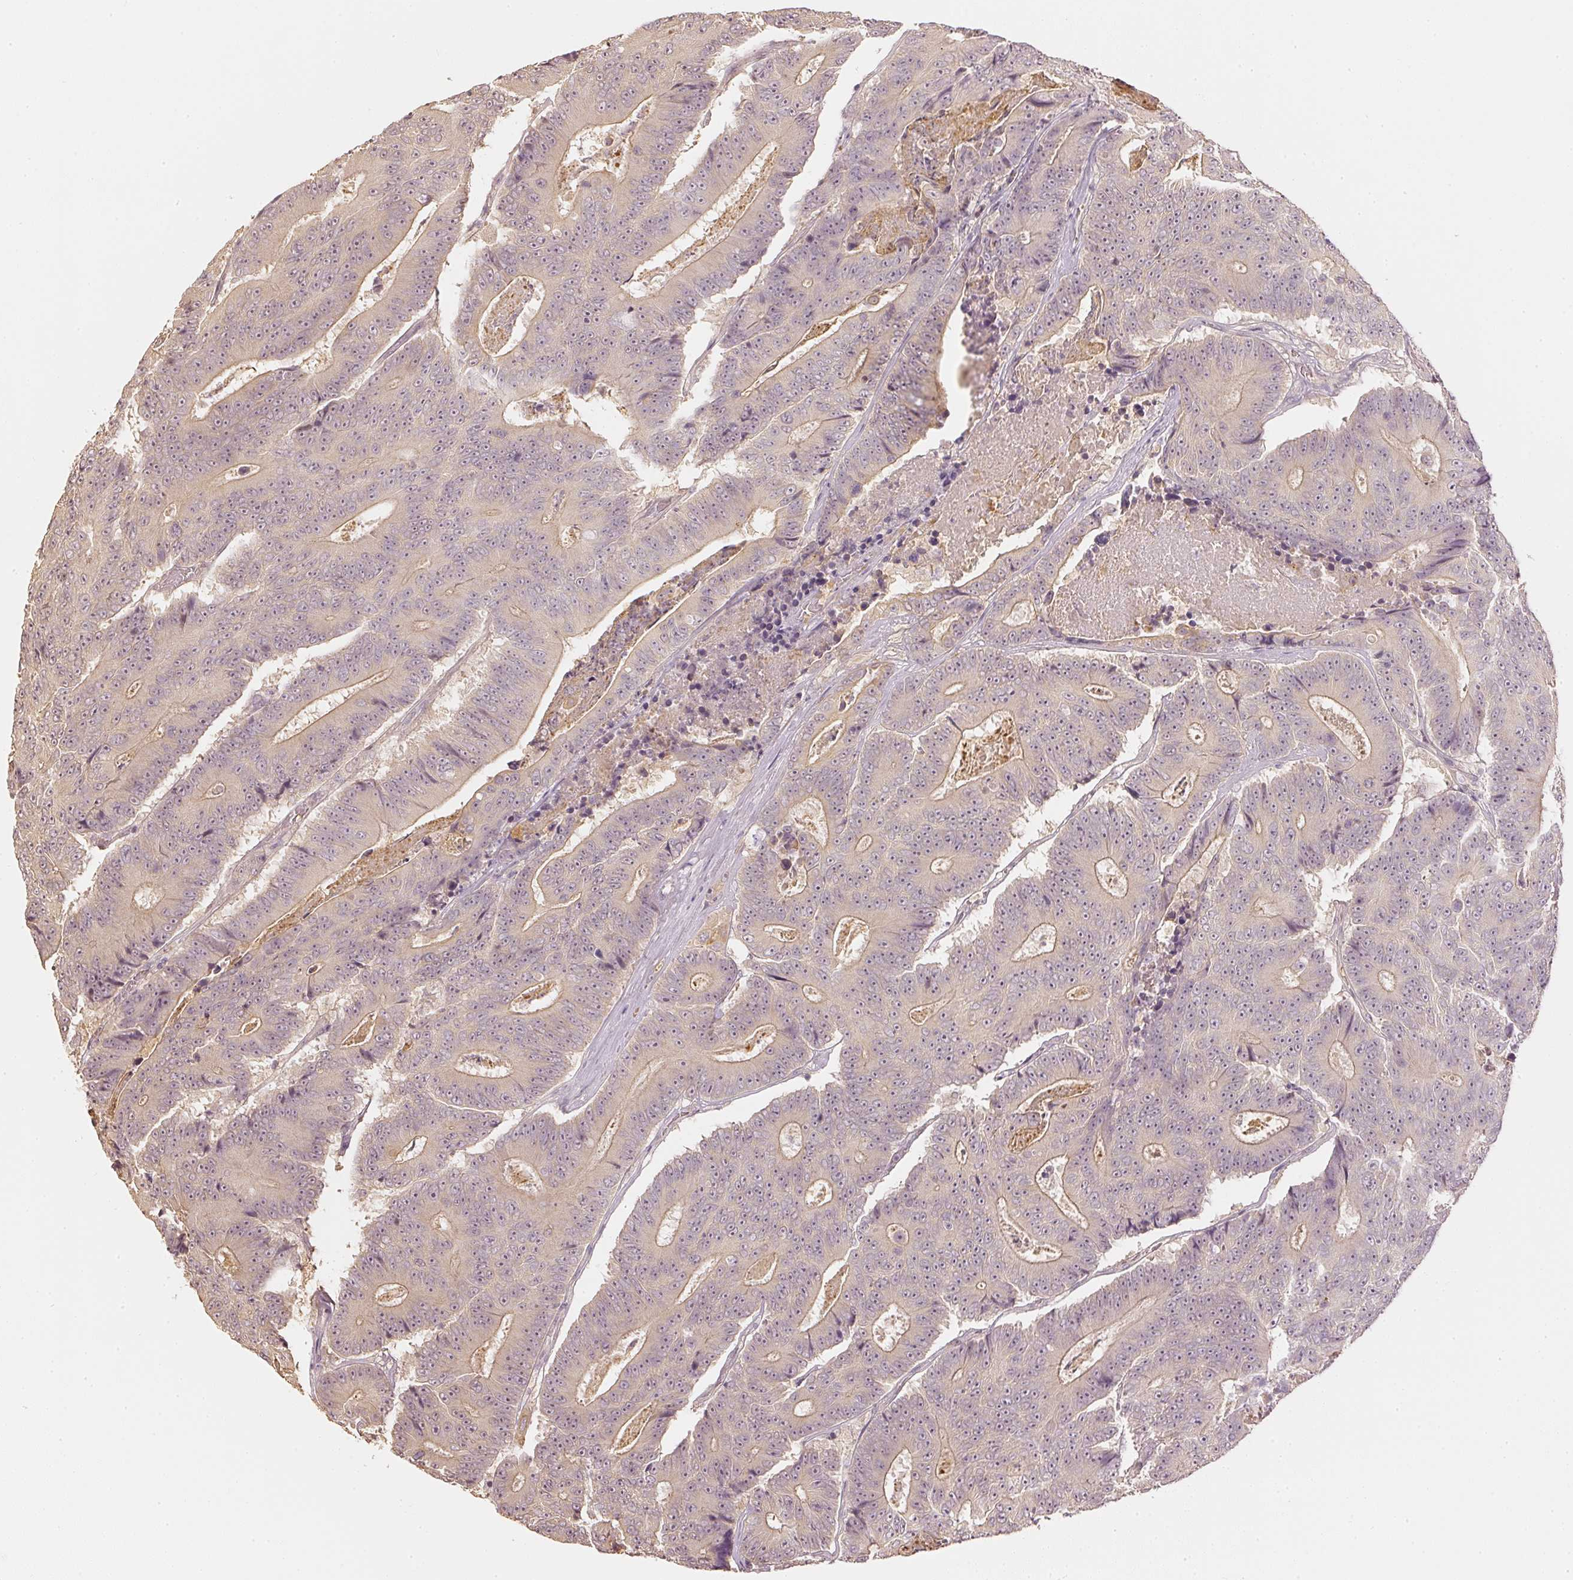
{"staining": {"intensity": "weak", "quantity": "25%-75%", "location": "cytoplasmic/membranous"}, "tissue": "colorectal cancer", "cell_type": "Tumor cells", "image_type": "cancer", "snomed": [{"axis": "morphology", "description": "Adenocarcinoma, NOS"}, {"axis": "topography", "description": "Colon"}], "caption": "IHC image of colorectal cancer stained for a protein (brown), which reveals low levels of weak cytoplasmic/membranous positivity in approximately 25%-75% of tumor cells.", "gene": "GZMA", "patient": {"sex": "male", "age": 83}}